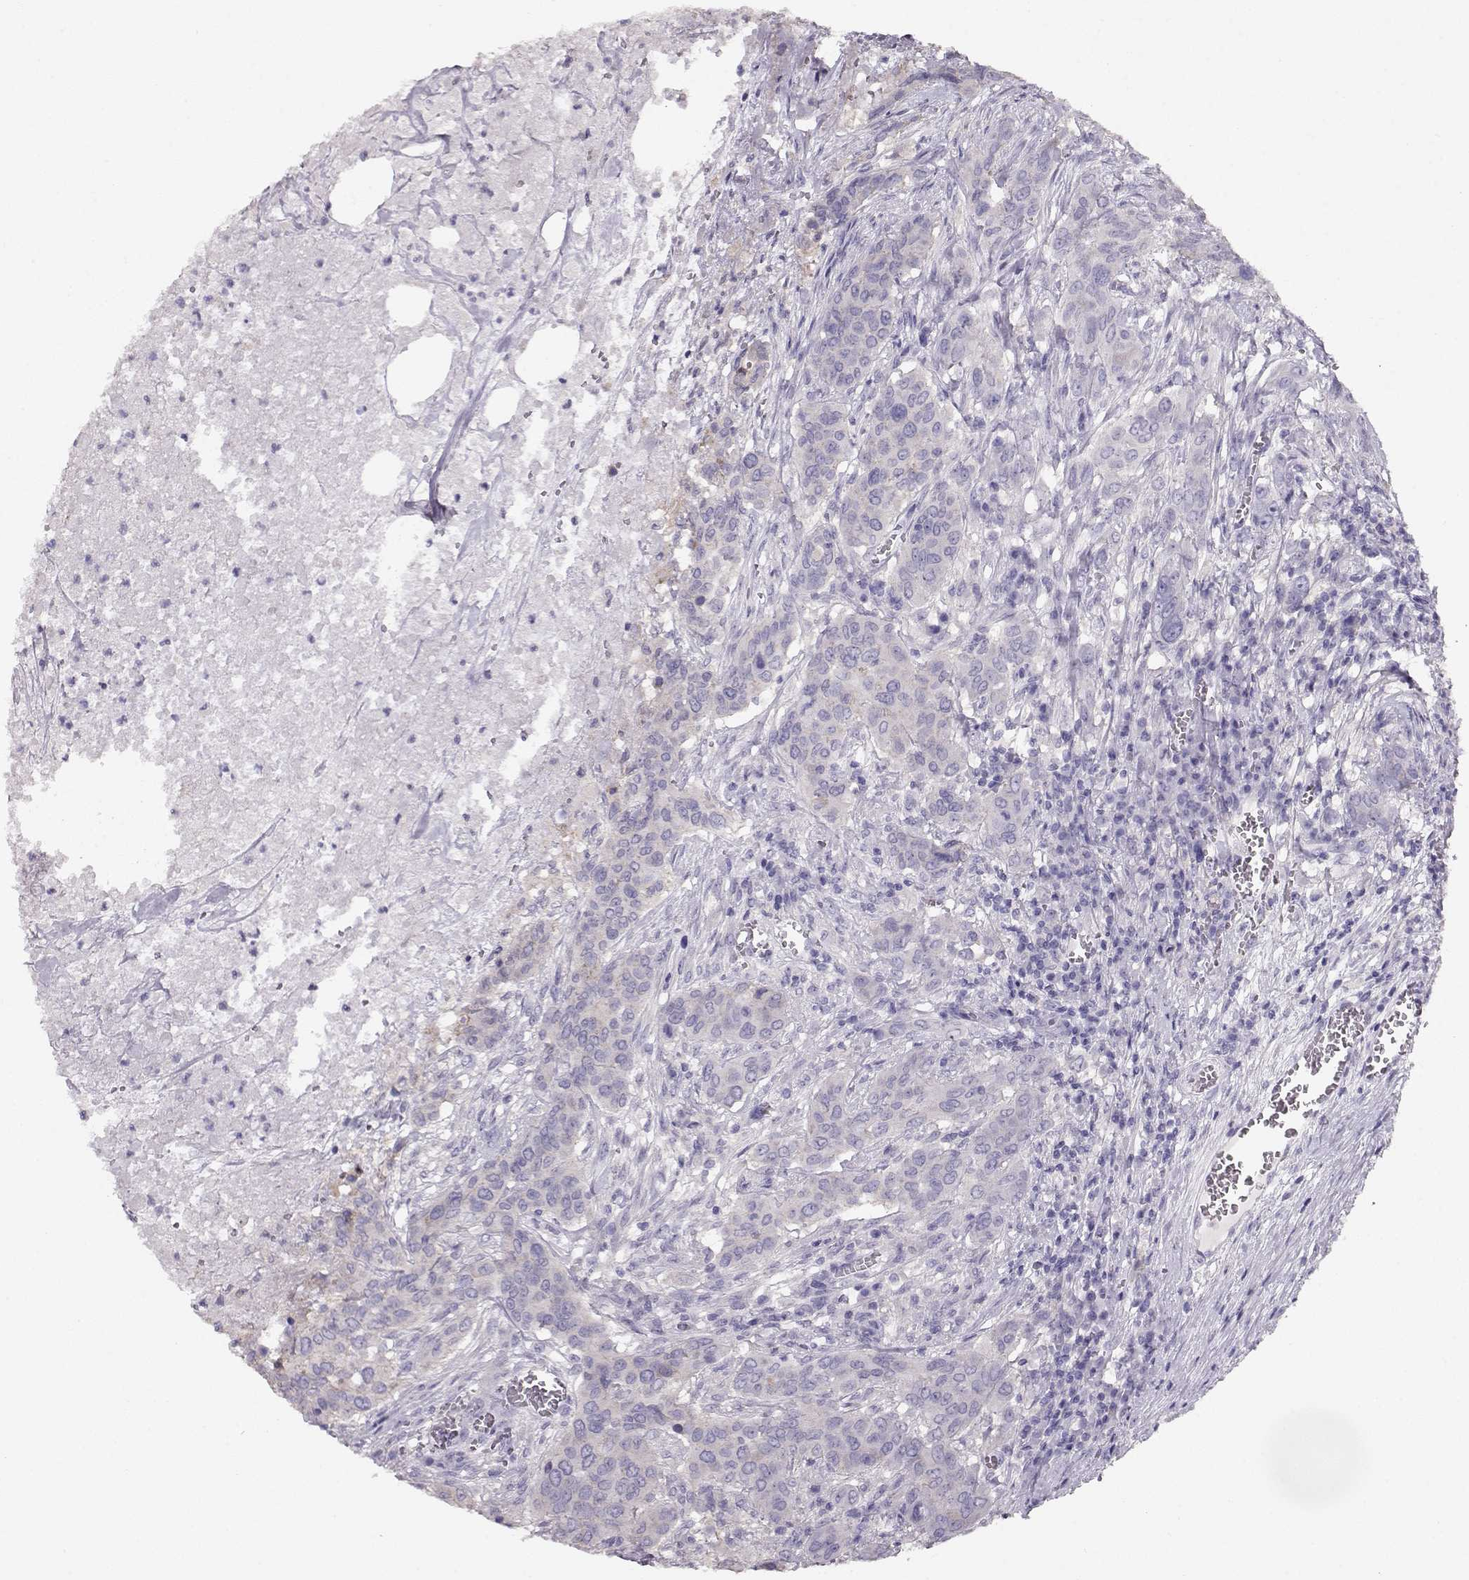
{"staining": {"intensity": "negative", "quantity": "none", "location": "none"}, "tissue": "urothelial cancer", "cell_type": "Tumor cells", "image_type": "cancer", "snomed": [{"axis": "morphology", "description": "Urothelial carcinoma, NOS"}, {"axis": "morphology", "description": "Urothelial carcinoma, High grade"}, {"axis": "topography", "description": "Urinary bladder"}], "caption": "This photomicrograph is of urothelial cancer stained with immunohistochemistry to label a protein in brown with the nuclei are counter-stained blue. There is no expression in tumor cells.", "gene": "NDRG4", "patient": {"sex": "male", "age": 63}}